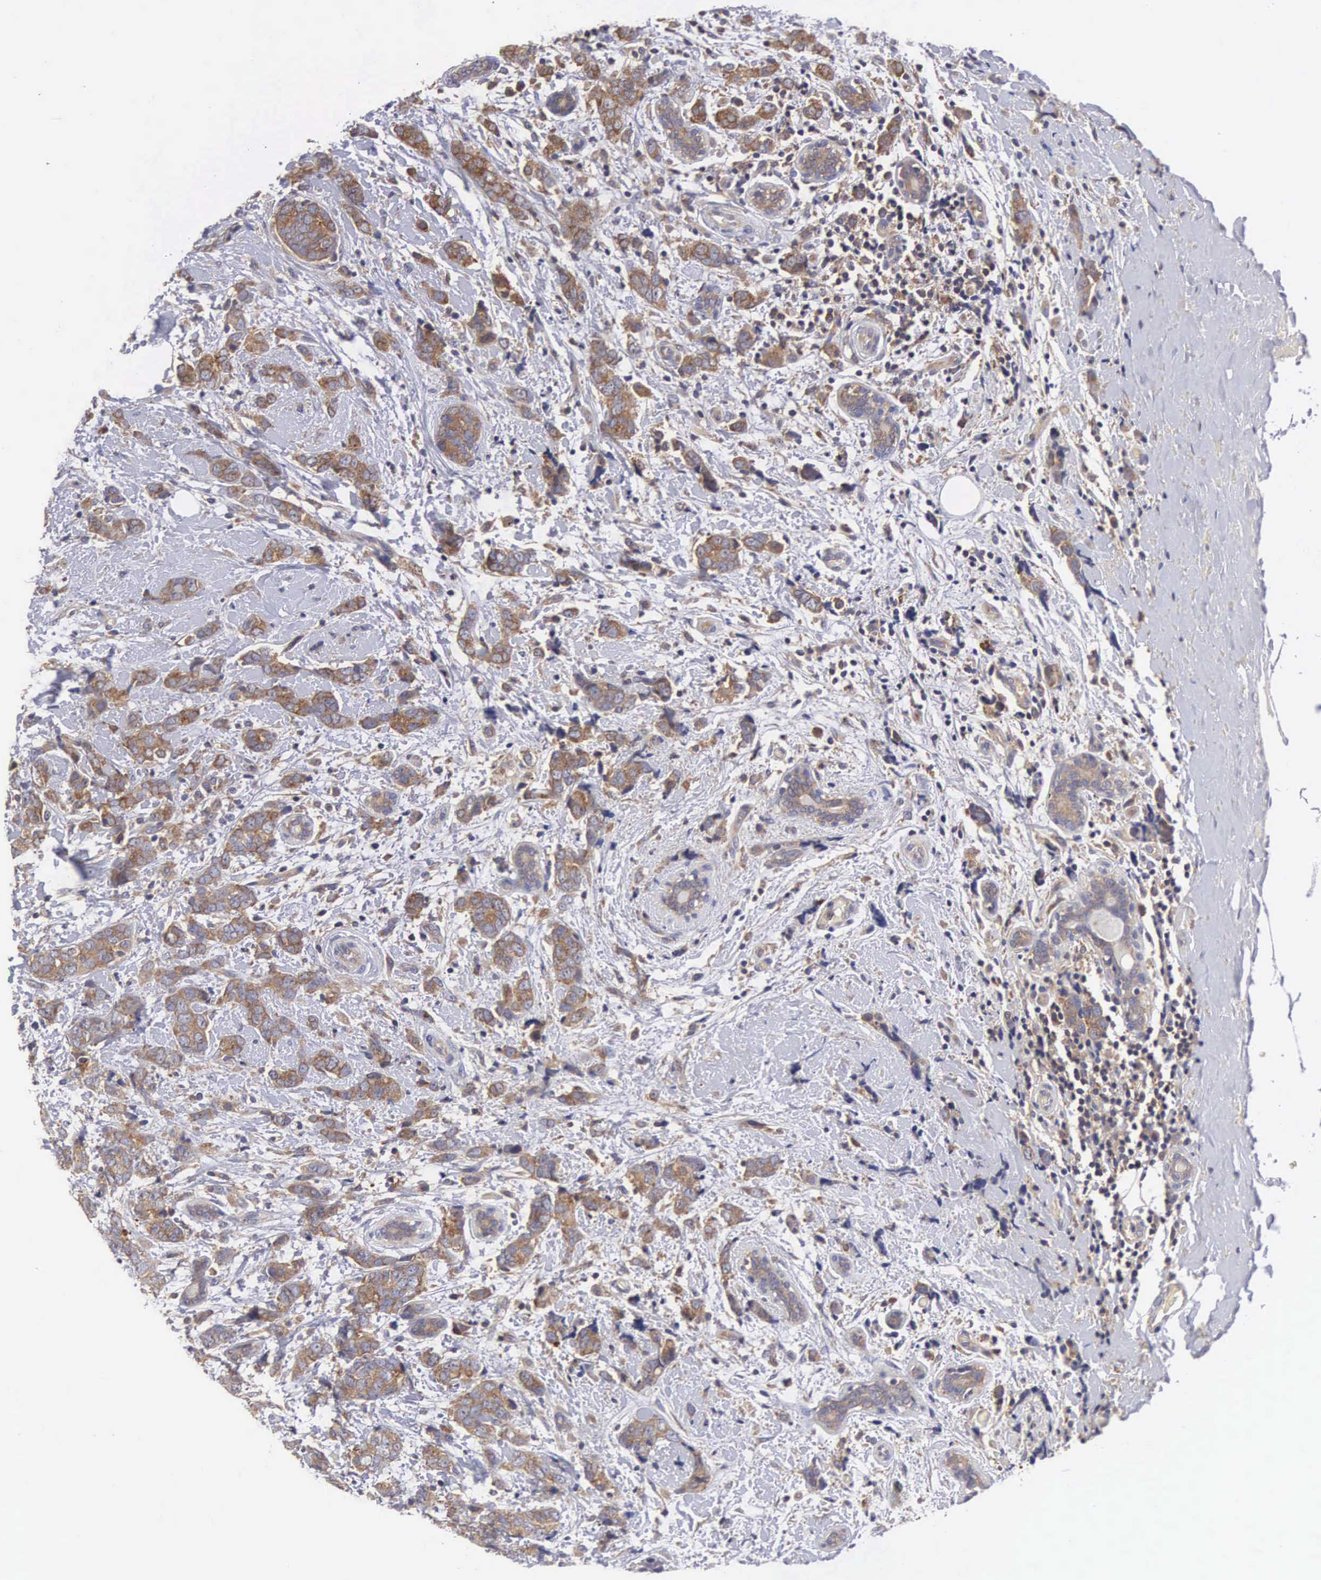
{"staining": {"intensity": "moderate", "quantity": ">75%", "location": "cytoplasmic/membranous"}, "tissue": "breast cancer", "cell_type": "Tumor cells", "image_type": "cancer", "snomed": [{"axis": "morphology", "description": "Duct carcinoma"}, {"axis": "topography", "description": "Breast"}], "caption": "Brown immunohistochemical staining in human breast cancer shows moderate cytoplasmic/membranous positivity in approximately >75% of tumor cells.", "gene": "GRIPAP1", "patient": {"sex": "female", "age": 53}}